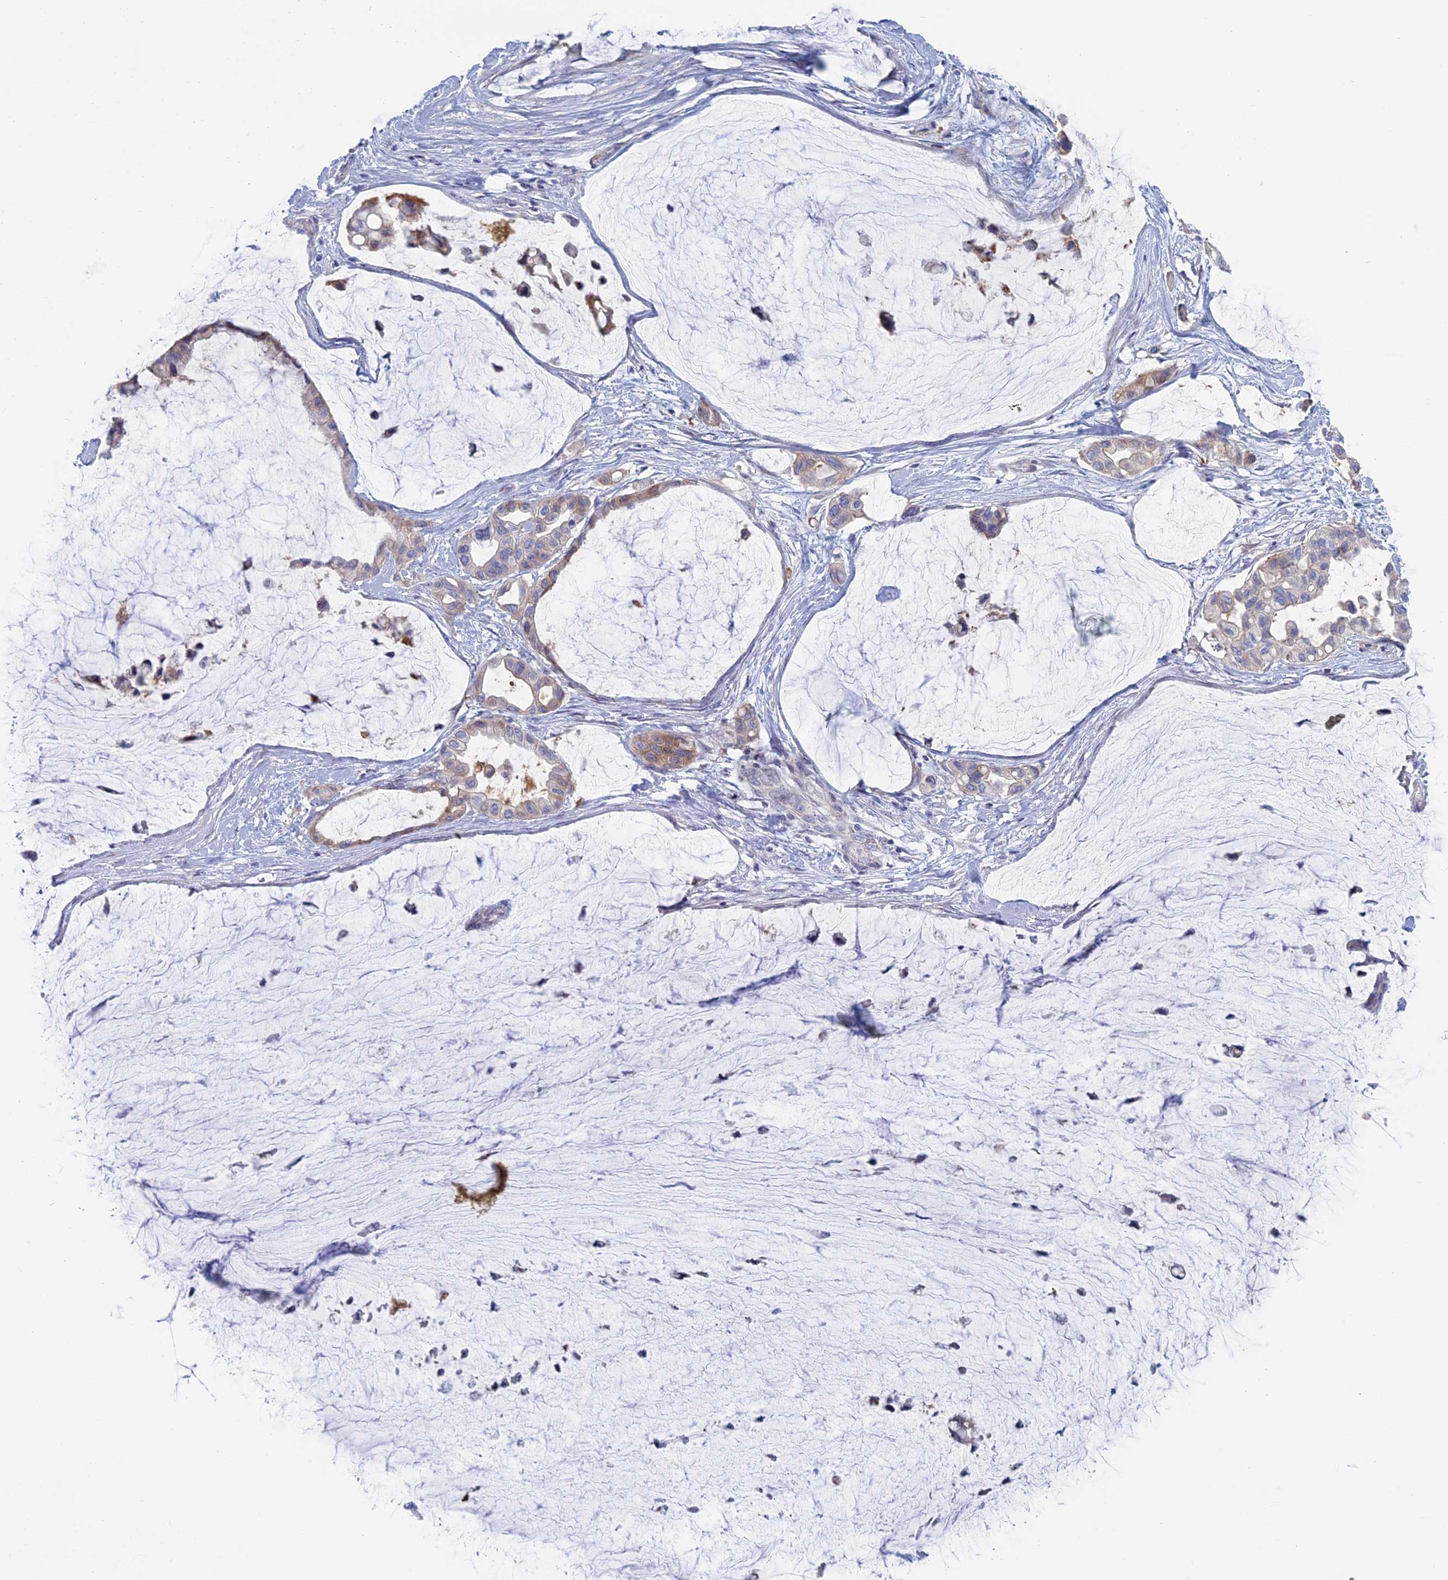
{"staining": {"intensity": "weak", "quantity": "<25%", "location": "cytoplasmic/membranous"}, "tissue": "ovarian cancer", "cell_type": "Tumor cells", "image_type": "cancer", "snomed": [{"axis": "morphology", "description": "Cystadenocarcinoma, mucinous, NOS"}, {"axis": "topography", "description": "Ovary"}], "caption": "High magnification brightfield microscopy of mucinous cystadenocarcinoma (ovarian) stained with DAB (brown) and counterstained with hematoxylin (blue): tumor cells show no significant expression.", "gene": "TBC1D30", "patient": {"sex": "female", "age": 39}}